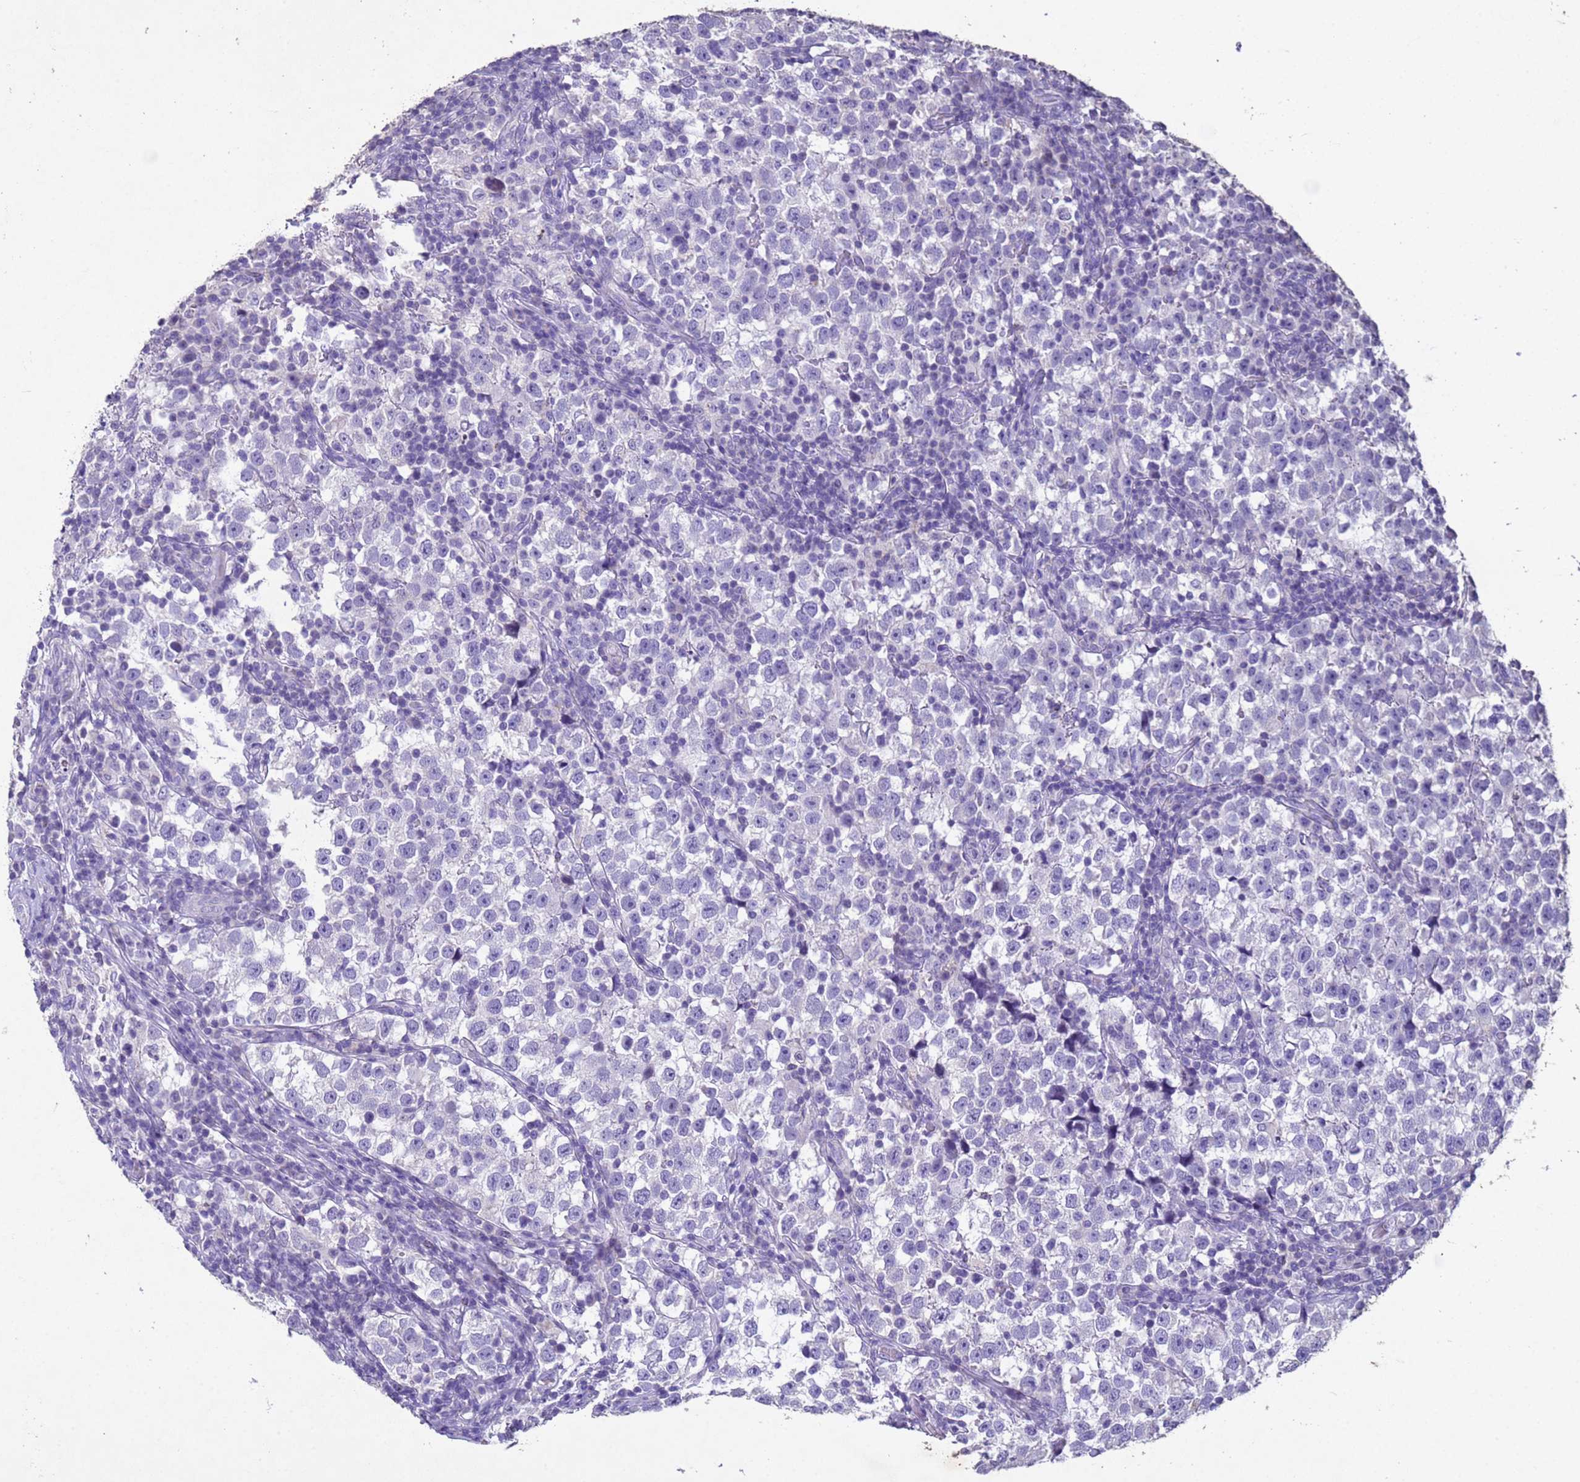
{"staining": {"intensity": "negative", "quantity": "none", "location": "none"}, "tissue": "testis cancer", "cell_type": "Tumor cells", "image_type": "cancer", "snomed": [{"axis": "morphology", "description": "Normal tissue, NOS"}, {"axis": "morphology", "description": "Seminoma, NOS"}, {"axis": "topography", "description": "Testis"}], "caption": "Immunohistochemistry (IHC) of testis cancer displays no expression in tumor cells.", "gene": "NLRP11", "patient": {"sex": "male", "age": 43}}